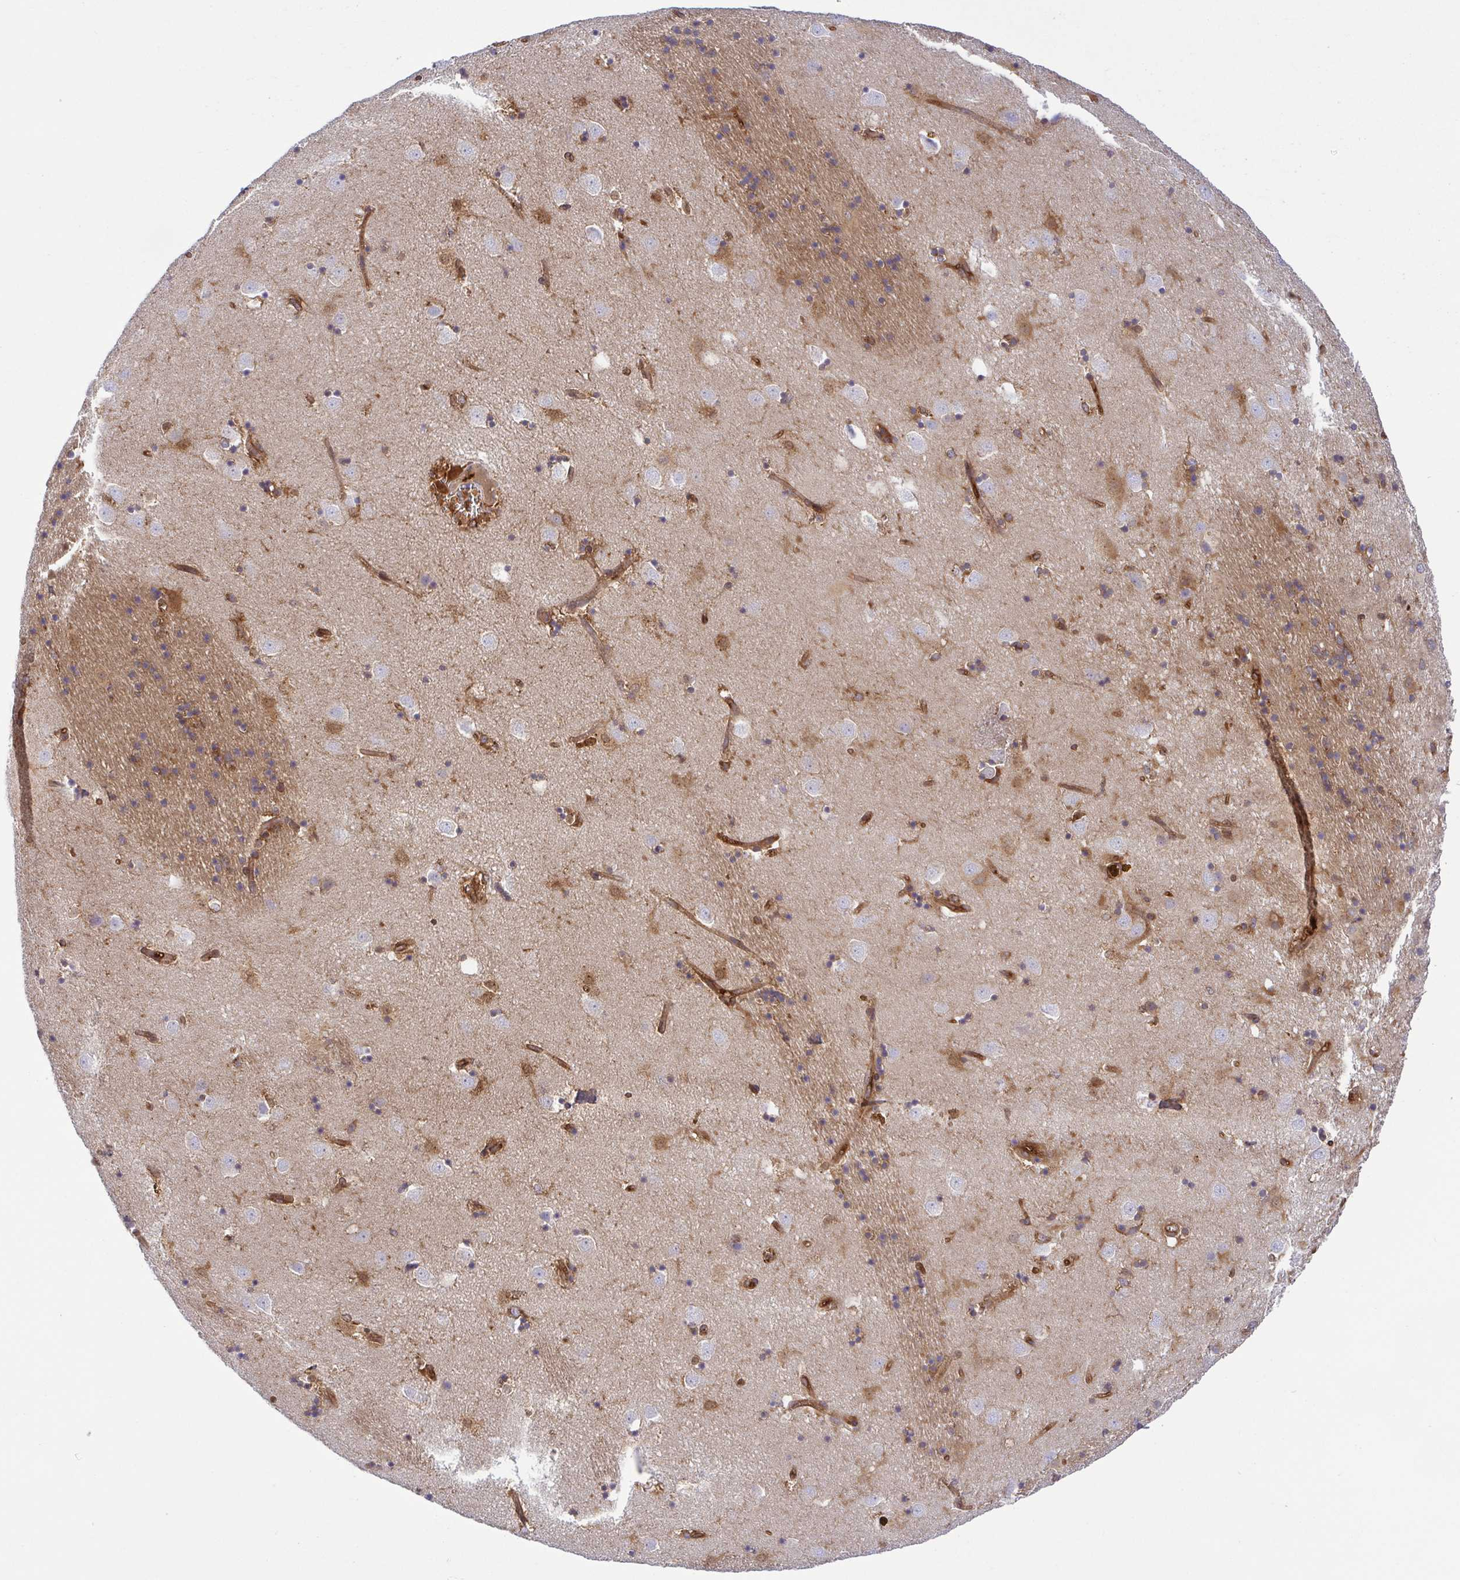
{"staining": {"intensity": "strong", "quantity": "<25%", "location": "cytoplasmic/membranous"}, "tissue": "caudate", "cell_type": "Glial cells", "image_type": "normal", "snomed": [{"axis": "morphology", "description": "Normal tissue, NOS"}, {"axis": "topography", "description": "Lateral ventricle wall"}], "caption": "Caudate stained with DAB immunohistochemistry exhibits medium levels of strong cytoplasmic/membranous staining in about <25% of glial cells.", "gene": "KIF5B", "patient": {"sex": "male", "age": 58}}